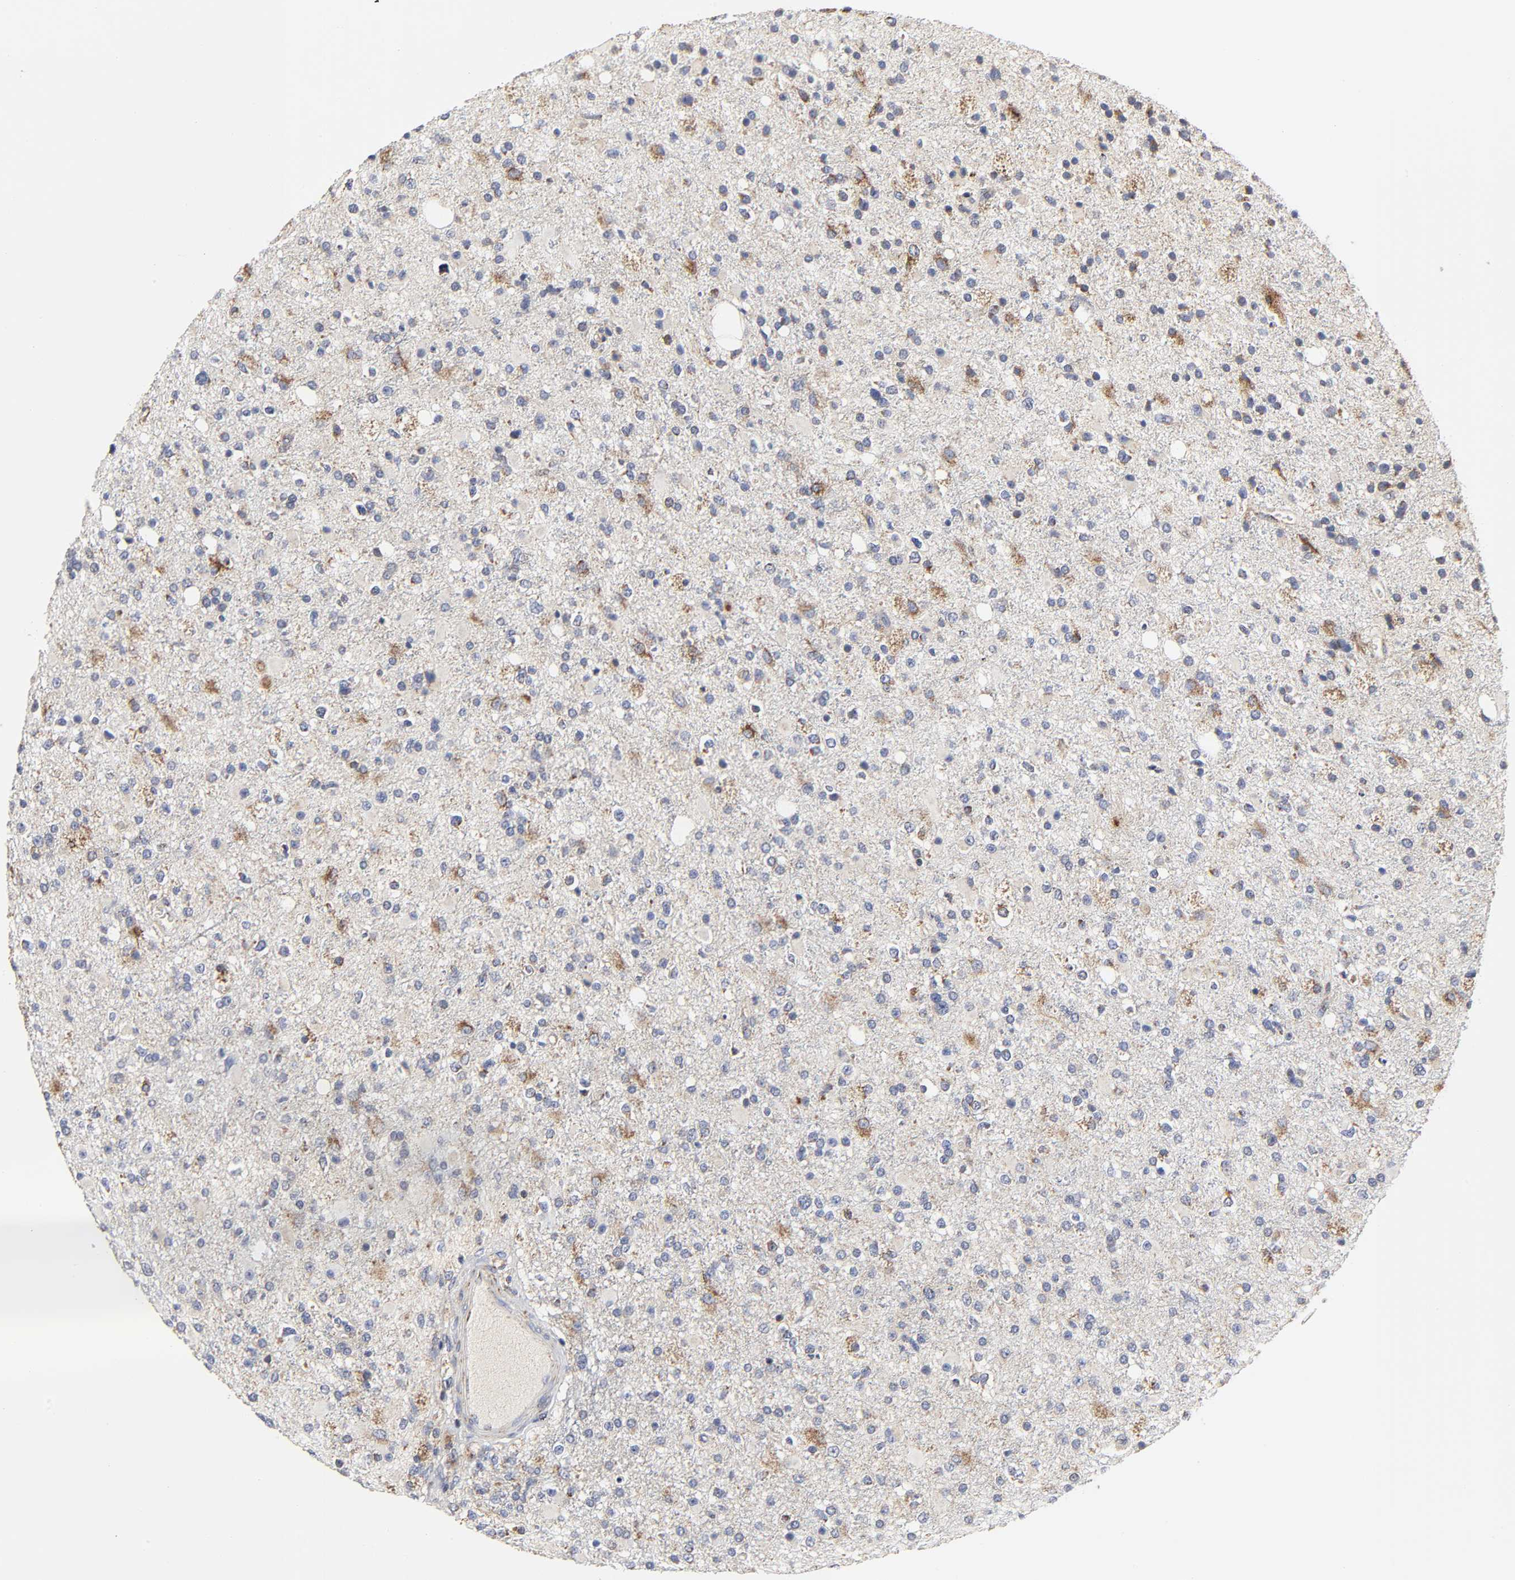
{"staining": {"intensity": "moderate", "quantity": "<25%", "location": "cytoplasmic/membranous"}, "tissue": "glioma", "cell_type": "Tumor cells", "image_type": "cancer", "snomed": [{"axis": "morphology", "description": "Glioma, malignant, High grade"}, {"axis": "topography", "description": "Brain"}], "caption": "Protein staining reveals moderate cytoplasmic/membranous positivity in about <25% of tumor cells in glioma.", "gene": "COX6B1", "patient": {"sex": "male", "age": 33}}